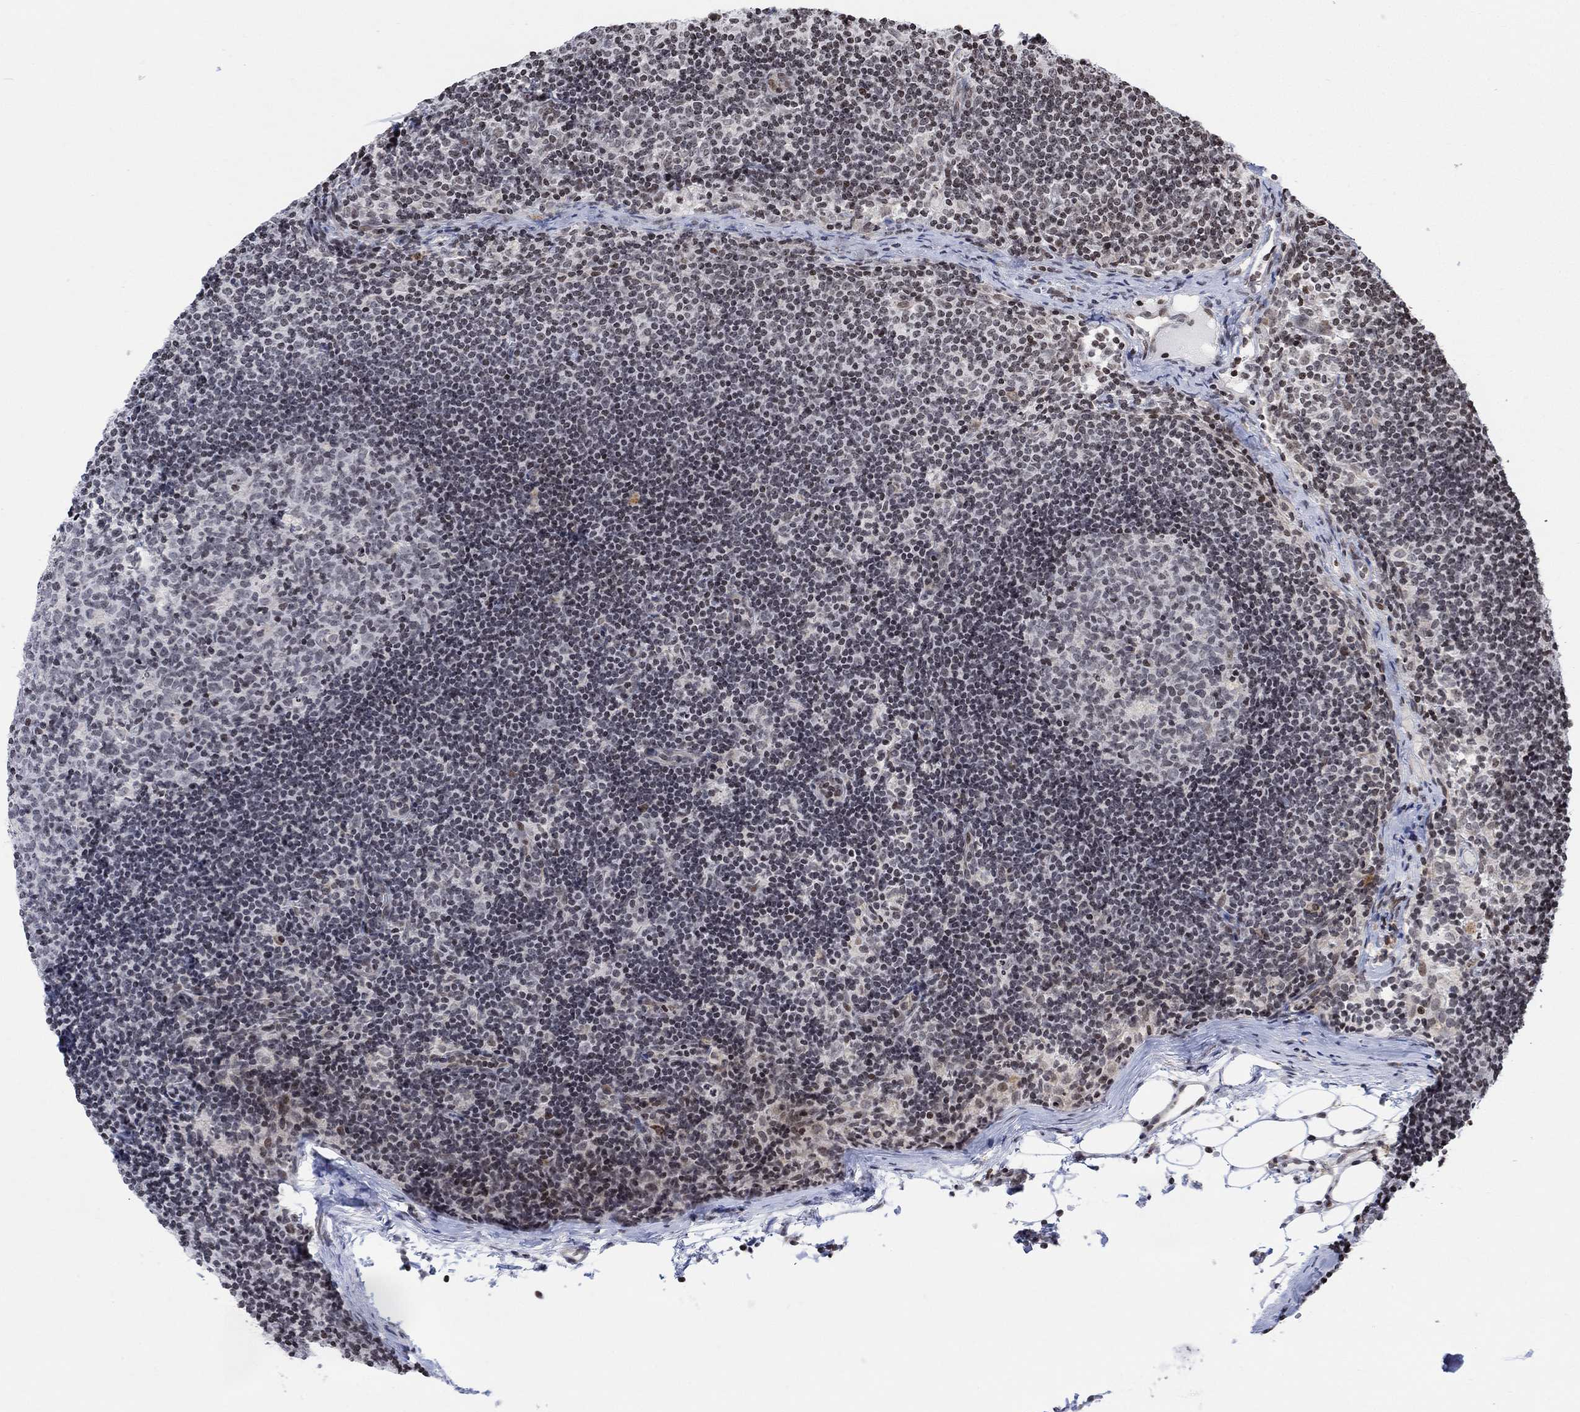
{"staining": {"intensity": "negative", "quantity": "none", "location": "none"}, "tissue": "lymph node", "cell_type": "Germinal center cells", "image_type": "normal", "snomed": [{"axis": "morphology", "description": "Normal tissue, NOS"}, {"axis": "topography", "description": "Lymph node"}], "caption": "Immunohistochemistry (IHC) micrograph of benign lymph node stained for a protein (brown), which reveals no expression in germinal center cells. (Immunohistochemistry (IHC), brightfield microscopy, high magnification).", "gene": "ABHD14A", "patient": {"sex": "female", "age": 34}}